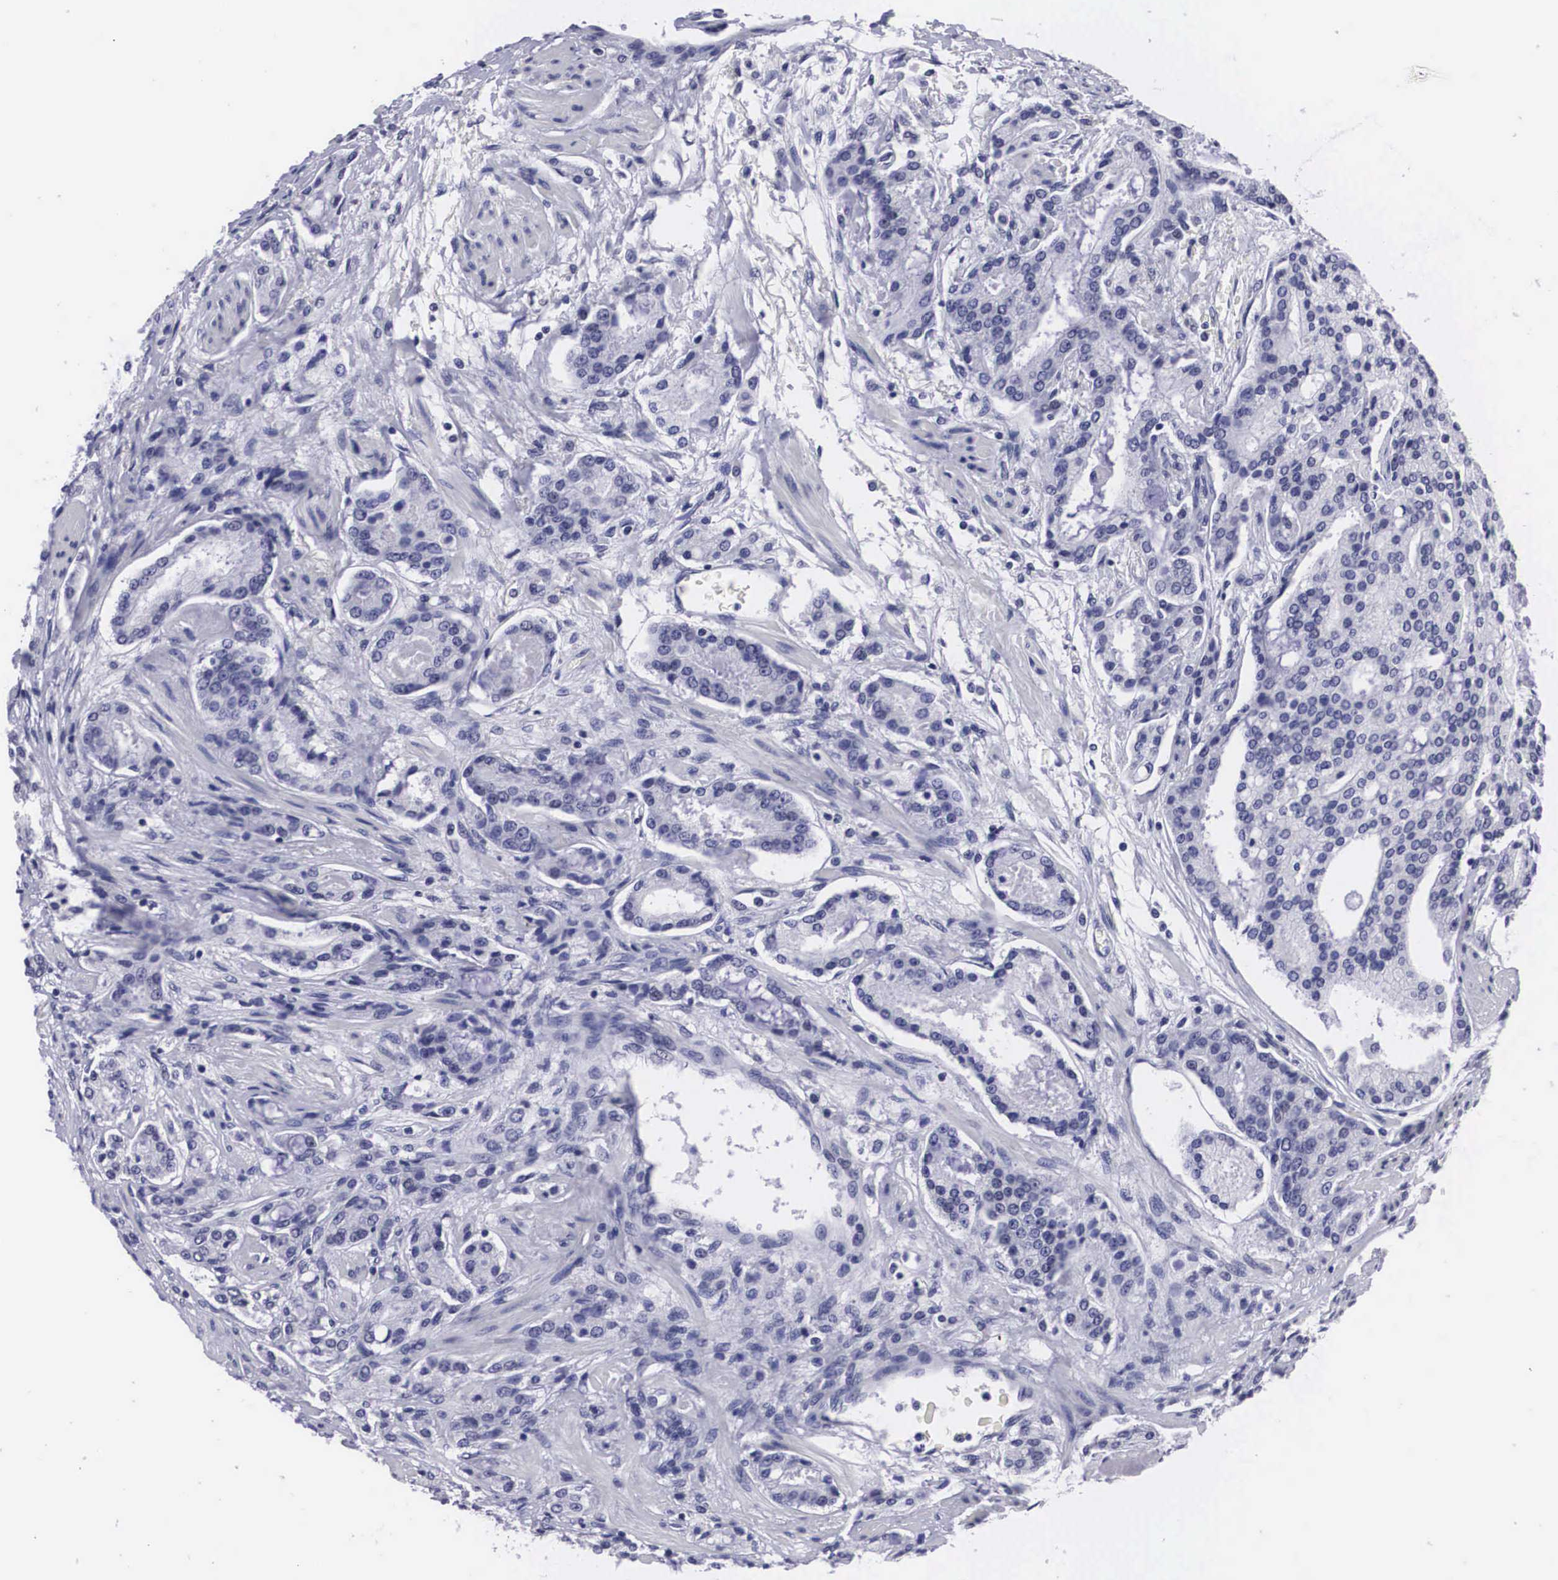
{"staining": {"intensity": "negative", "quantity": "none", "location": "none"}, "tissue": "prostate cancer", "cell_type": "Tumor cells", "image_type": "cancer", "snomed": [{"axis": "morphology", "description": "Adenocarcinoma, Medium grade"}, {"axis": "topography", "description": "Prostate"}], "caption": "The photomicrograph displays no significant staining in tumor cells of prostate cancer. Nuclei are stained in blue.", "gene": "C22orf31", "patient": {"sex": "male", "age": 72}}